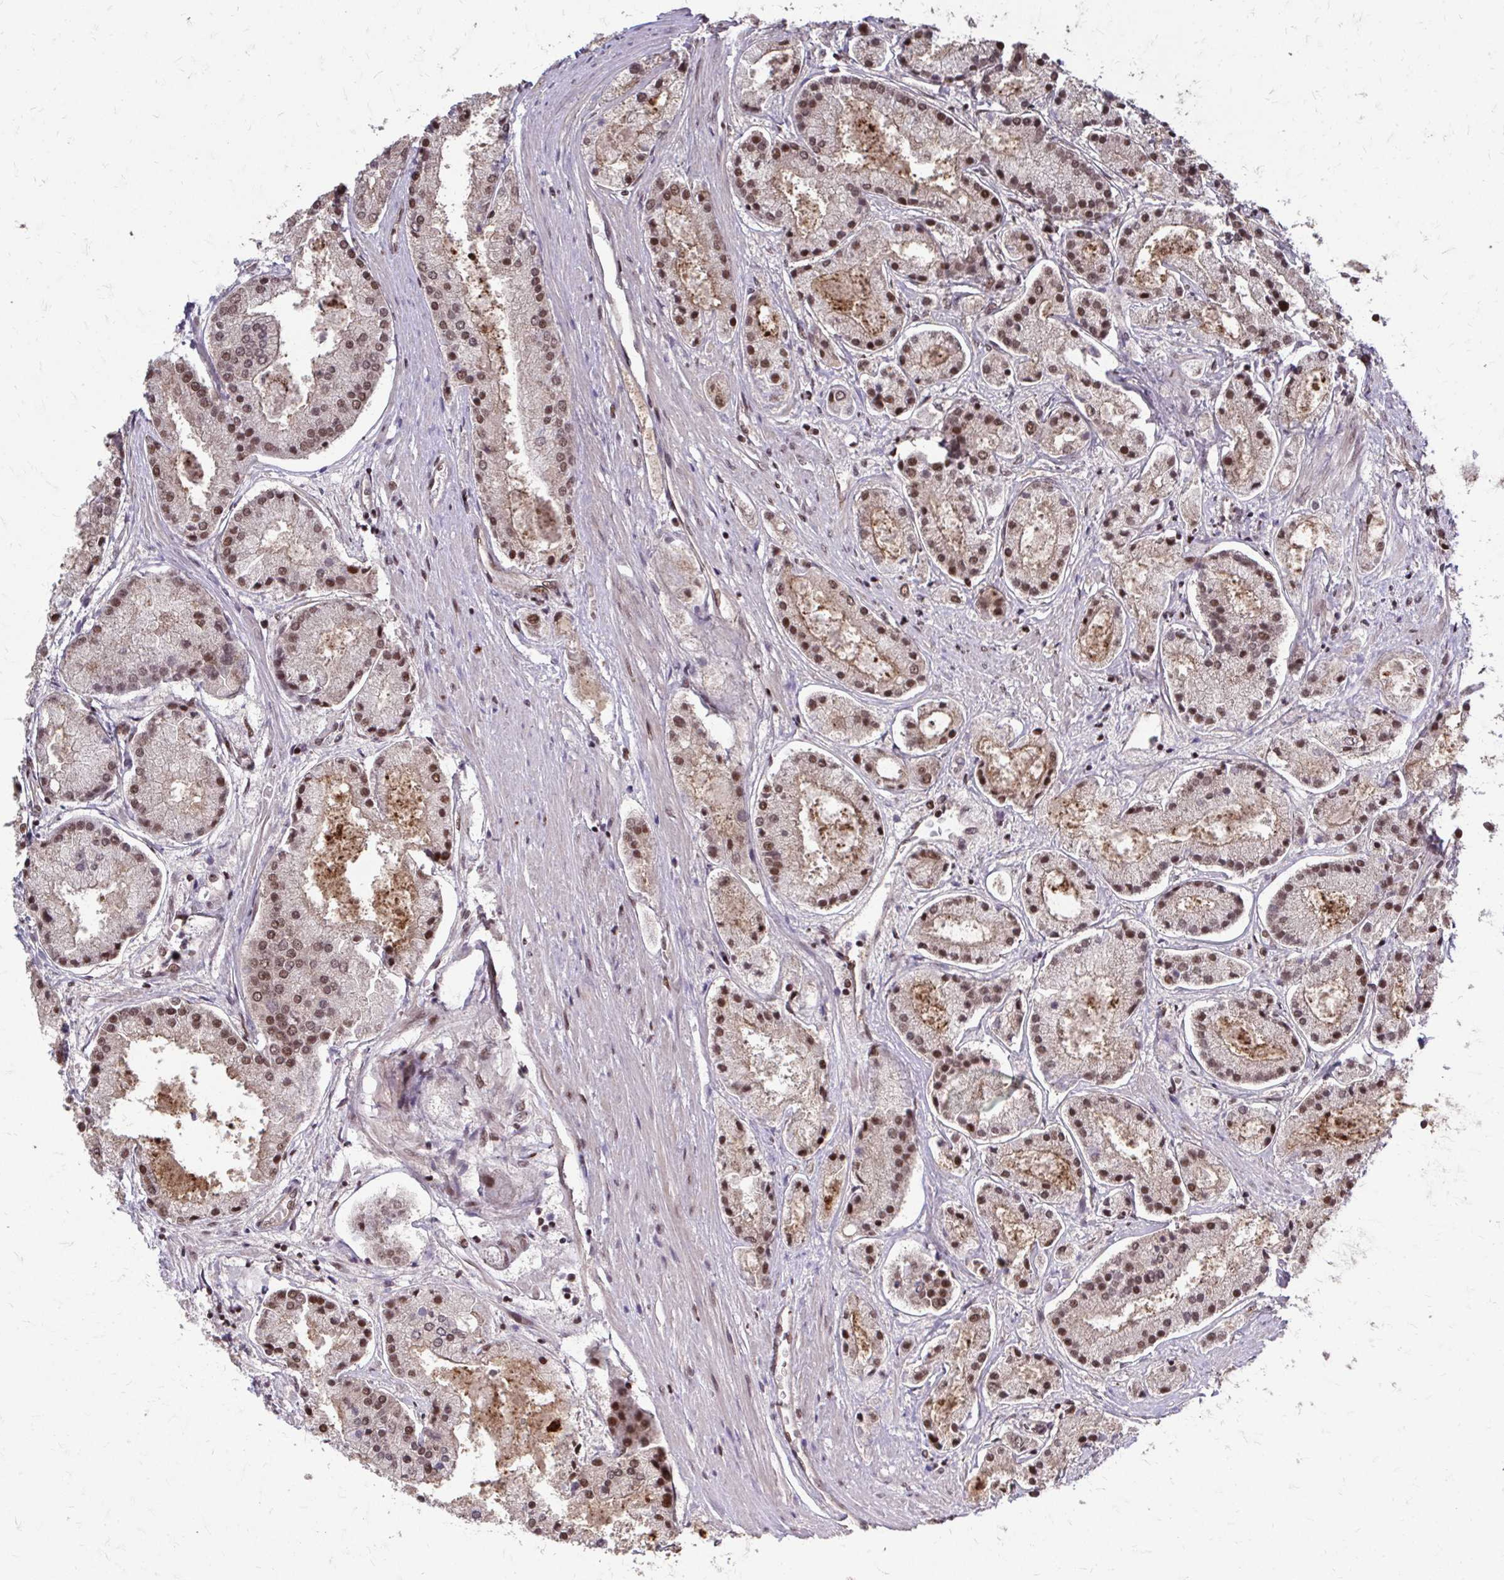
{"staining": {"intensity": "moderate", "quantity": ">75%", "location": "nuclear"}, "tissue": "prostate cancer", "cell_type": "Tumor cells", "image_type": "cancer", "snomed": [{"axis": "morphology", "description": "Adenocarcinoma, High grade"}, {"axis": "topography", "description": "Prostate"}], "caption": "DAB immunohistochemical staining of human high-grade adenocarcinoma (prostate) displays moderate nuclear protein expression in about >75% of tumor cells. Immunohistochemistry stains the protein of interest in brown and the nuclei are stained blue.", "gene": "SS18", "patient": {"sex": "male", "age": 67}}